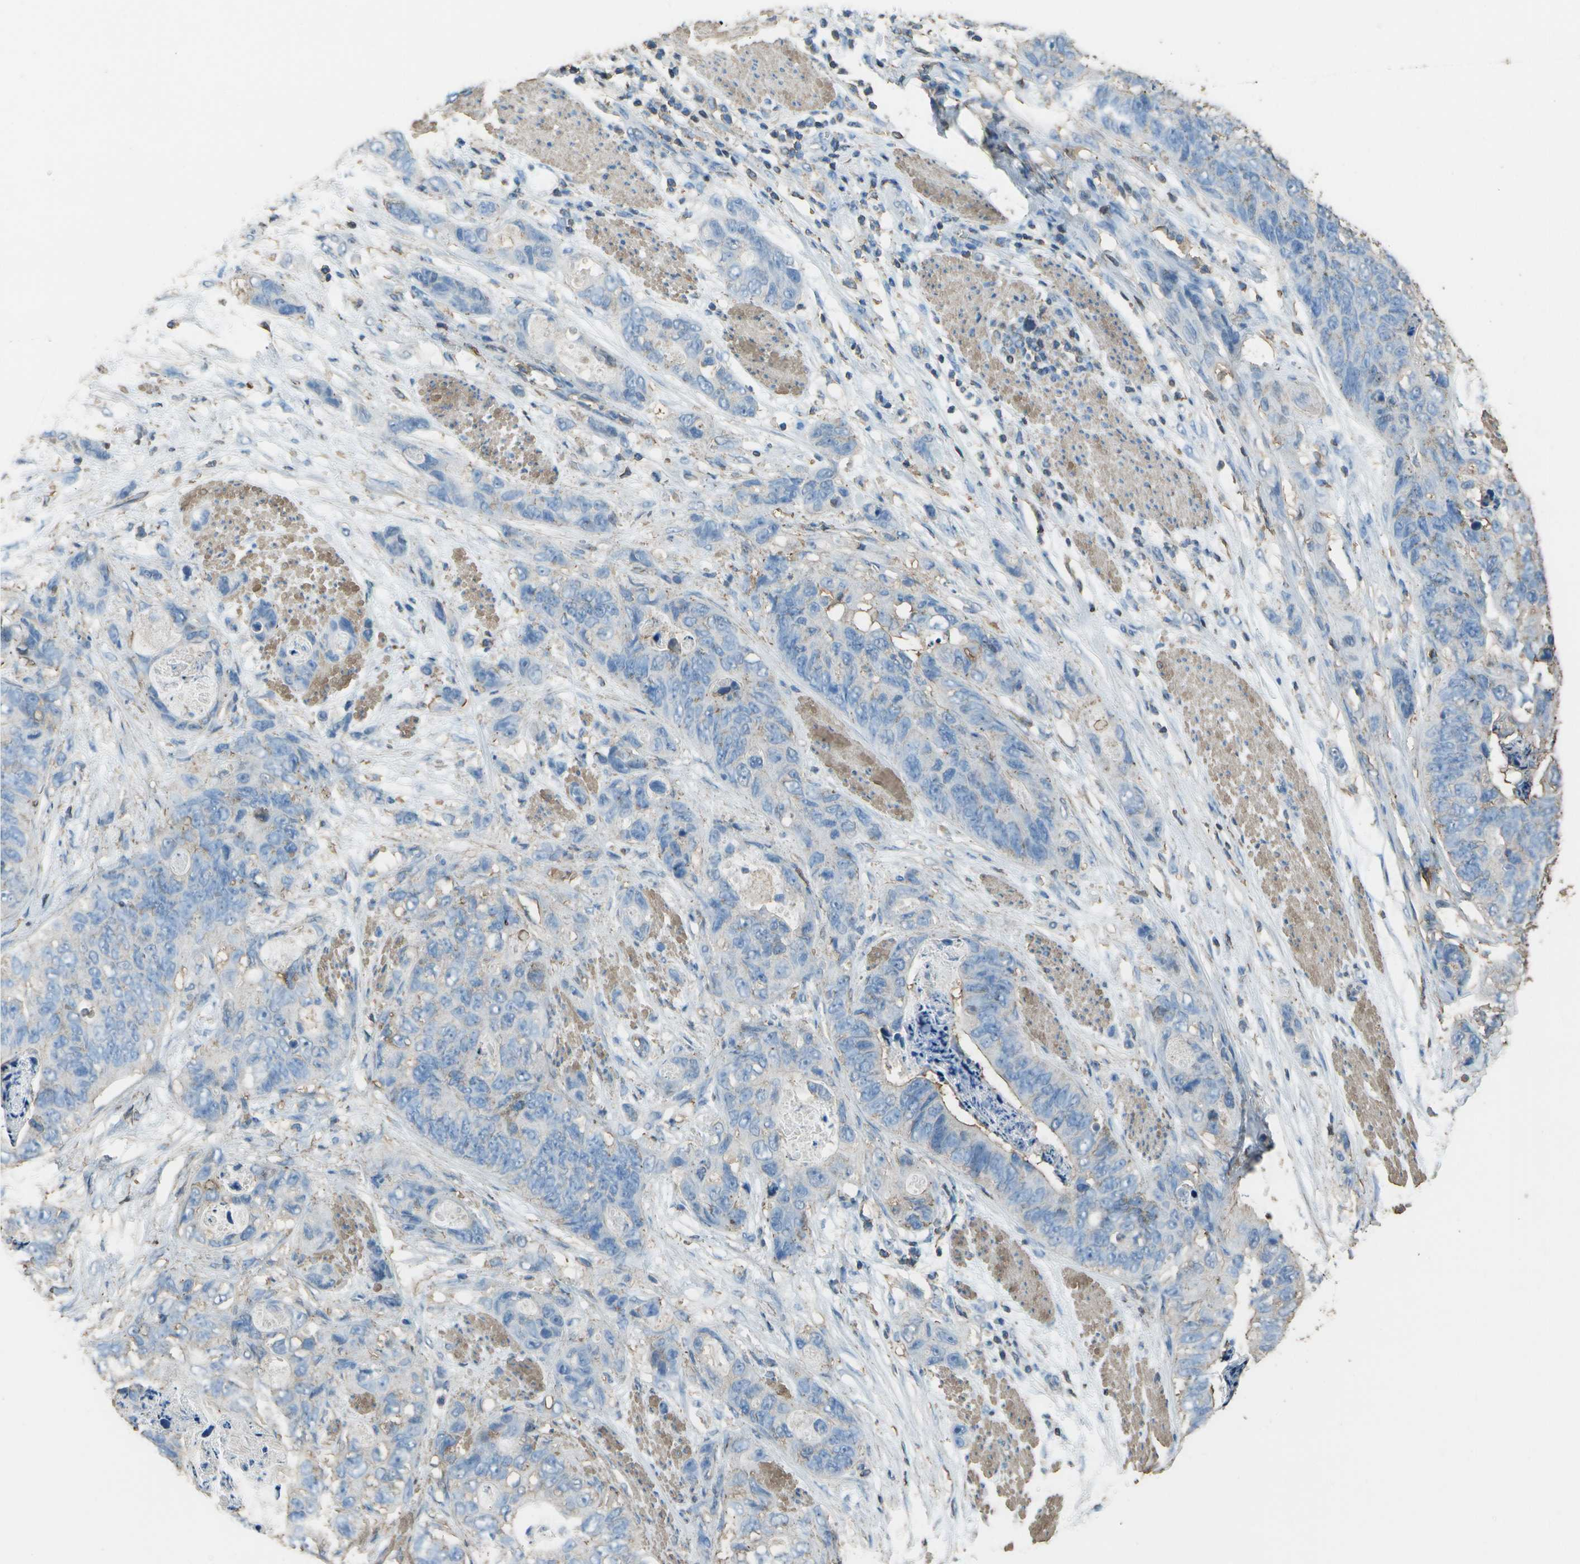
{"staining": {"intensity": "negative", "quantity": "none", "location": "none"}, "tissue": "stomach cancer", "cell_type": "Tumor cells", "image_type": "cancer", "snomed": [{"axis": "morphology", "description": "Adenocarcinoma, NOS"}, {"axis": "topography", "description": "Stomach"}], "caption": "There is no significant expression in tumor cells of adenocarcinoma (stomach). (DAB immunohistochemistry, high magnification).", "gene": "CYP4F11", "patient": {"sex": "female", "age": 89}}